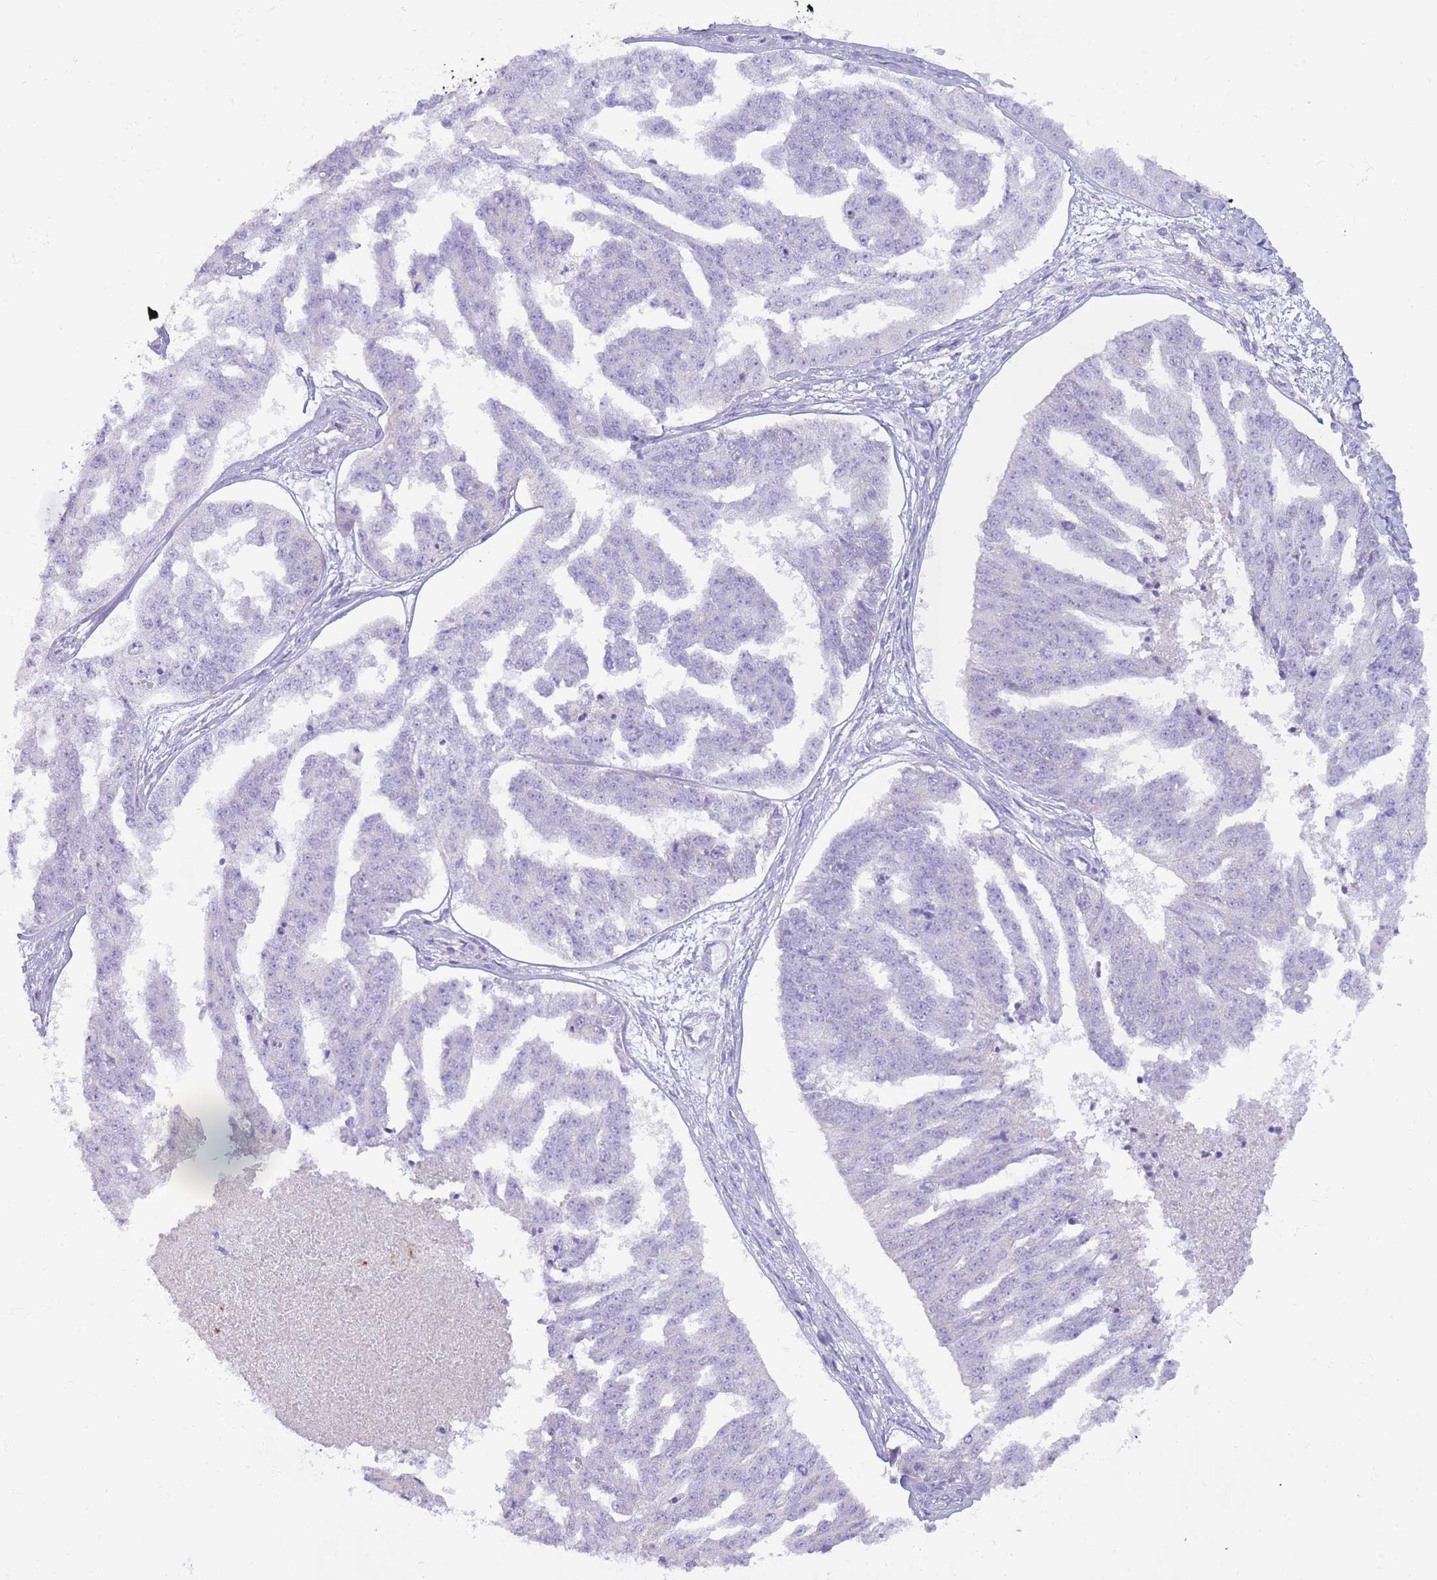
{"staining": {"intensity": "negative", "quantity": "none", "location": "none"}, "tissue": "ovarian cancer", "cell_type": "Tumor cells", "image_type": "cancer", "snomed": [{"axis": "morphology", "description": "Cystadenocarcinoma, serous, NOS"}, {"axis": "topography", "description": "Ovary"}], "caption": "A high-resolution micrograph shows immunohistochemistry (IHC) staining of ovarian cancer, which shows no significant expression in tumor cells.", "gene": "CD177", "patient": {"sex": "female", "age": 58}}